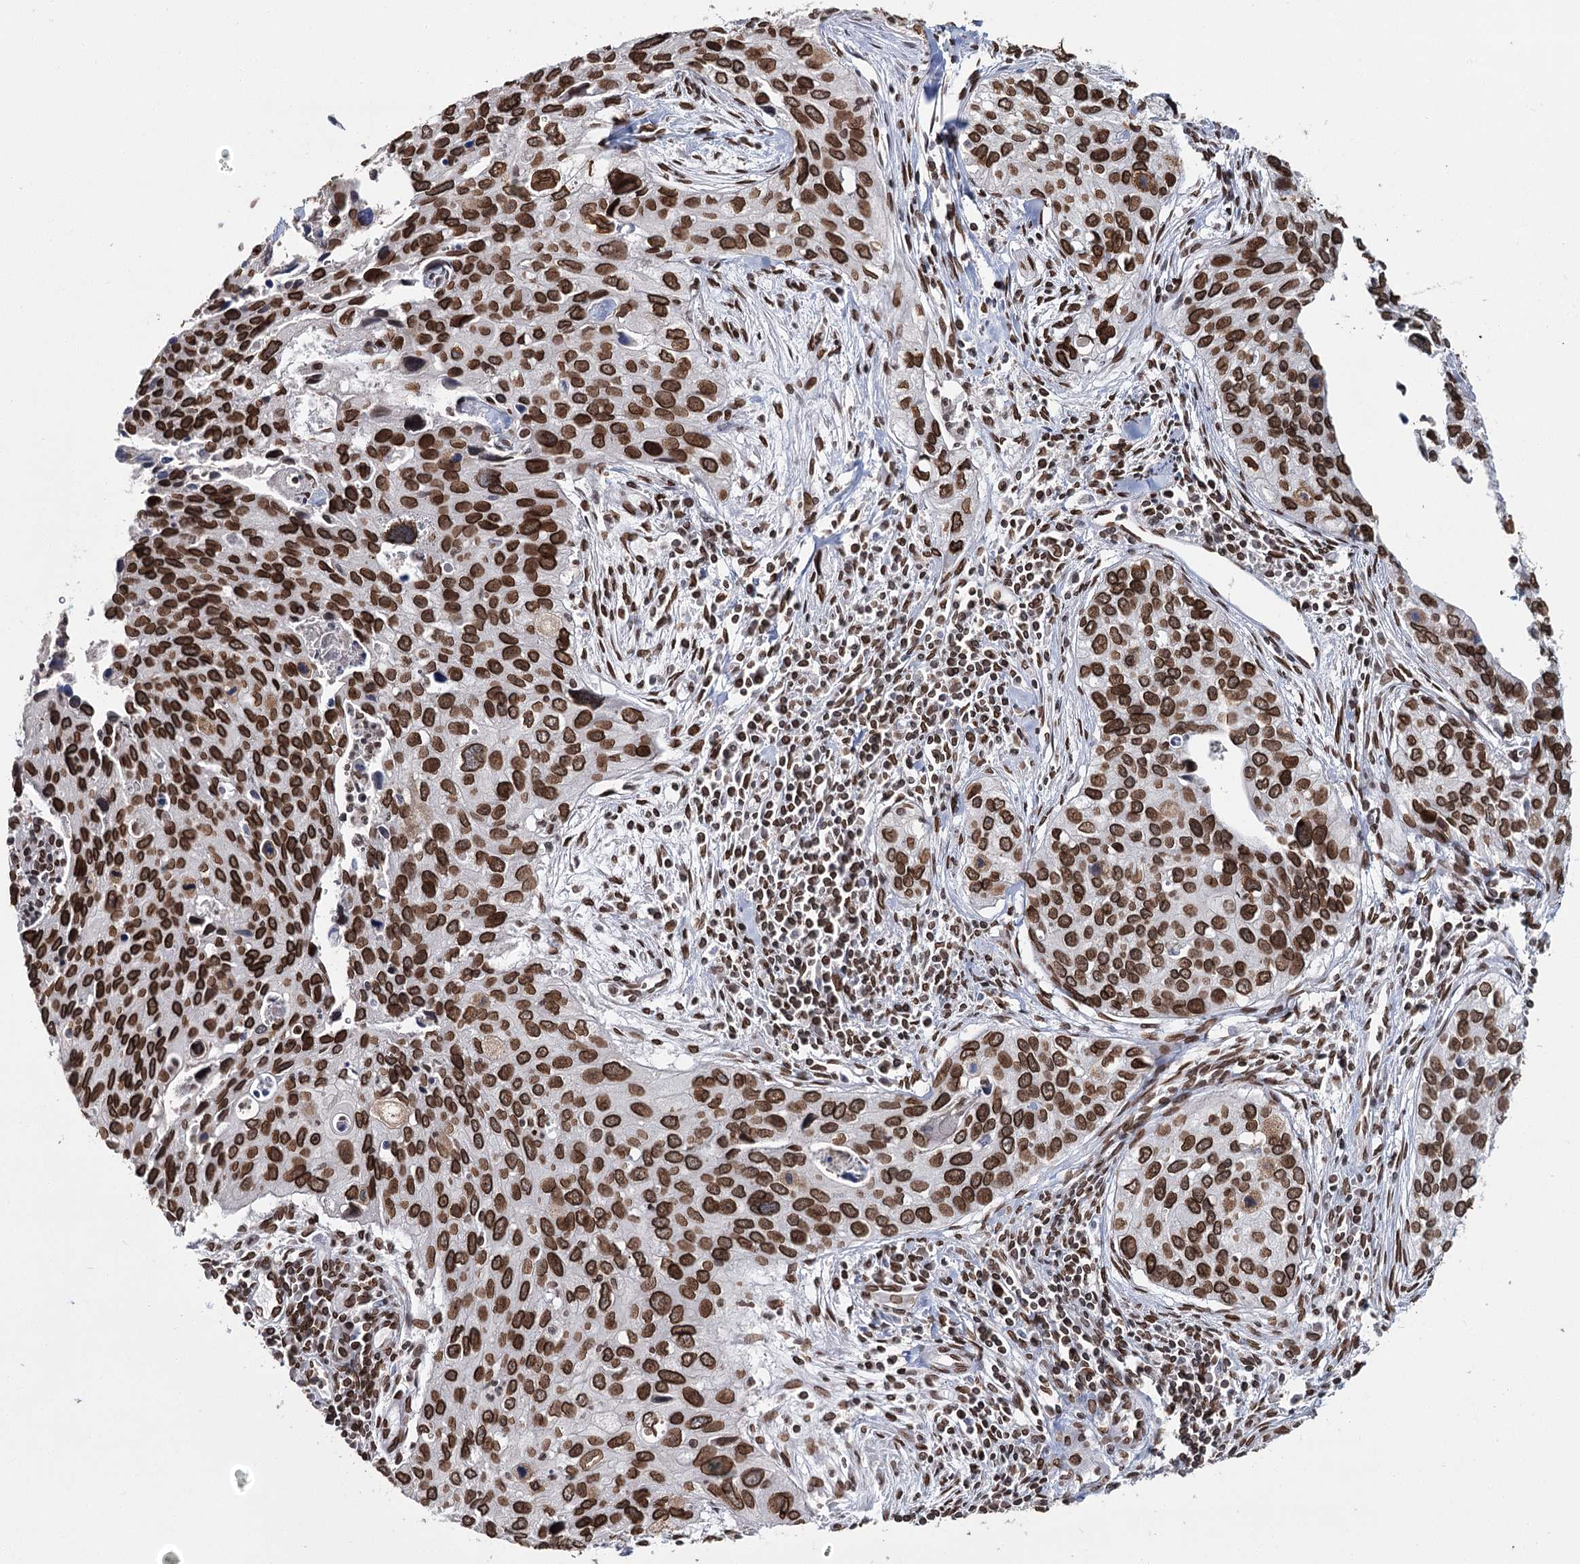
{"staining": {"intensity": "strong", "quantity": ">75%", "location": "cytoplasmic/membranous,nuclear"}, "tissue": "cervical cancer", "cell_type": "Tumor cells", "image_type": "cancer", "snomed": [{"axis": "morphology", "description": "Squamous cell carcinoma, NOS"}, {"axis": "topography", "description": "Cervix"}], "caption": "A histopathology image of cervical cancer (squamous cell carcinoma) stained for a protein exhibits strong cytoplasmic/membranous and nuclear brown staining in tumor cells. Nuclei are stained in blue.", "gene": "KIAA0930", "patient": {"sex": "female", "age": 55}}